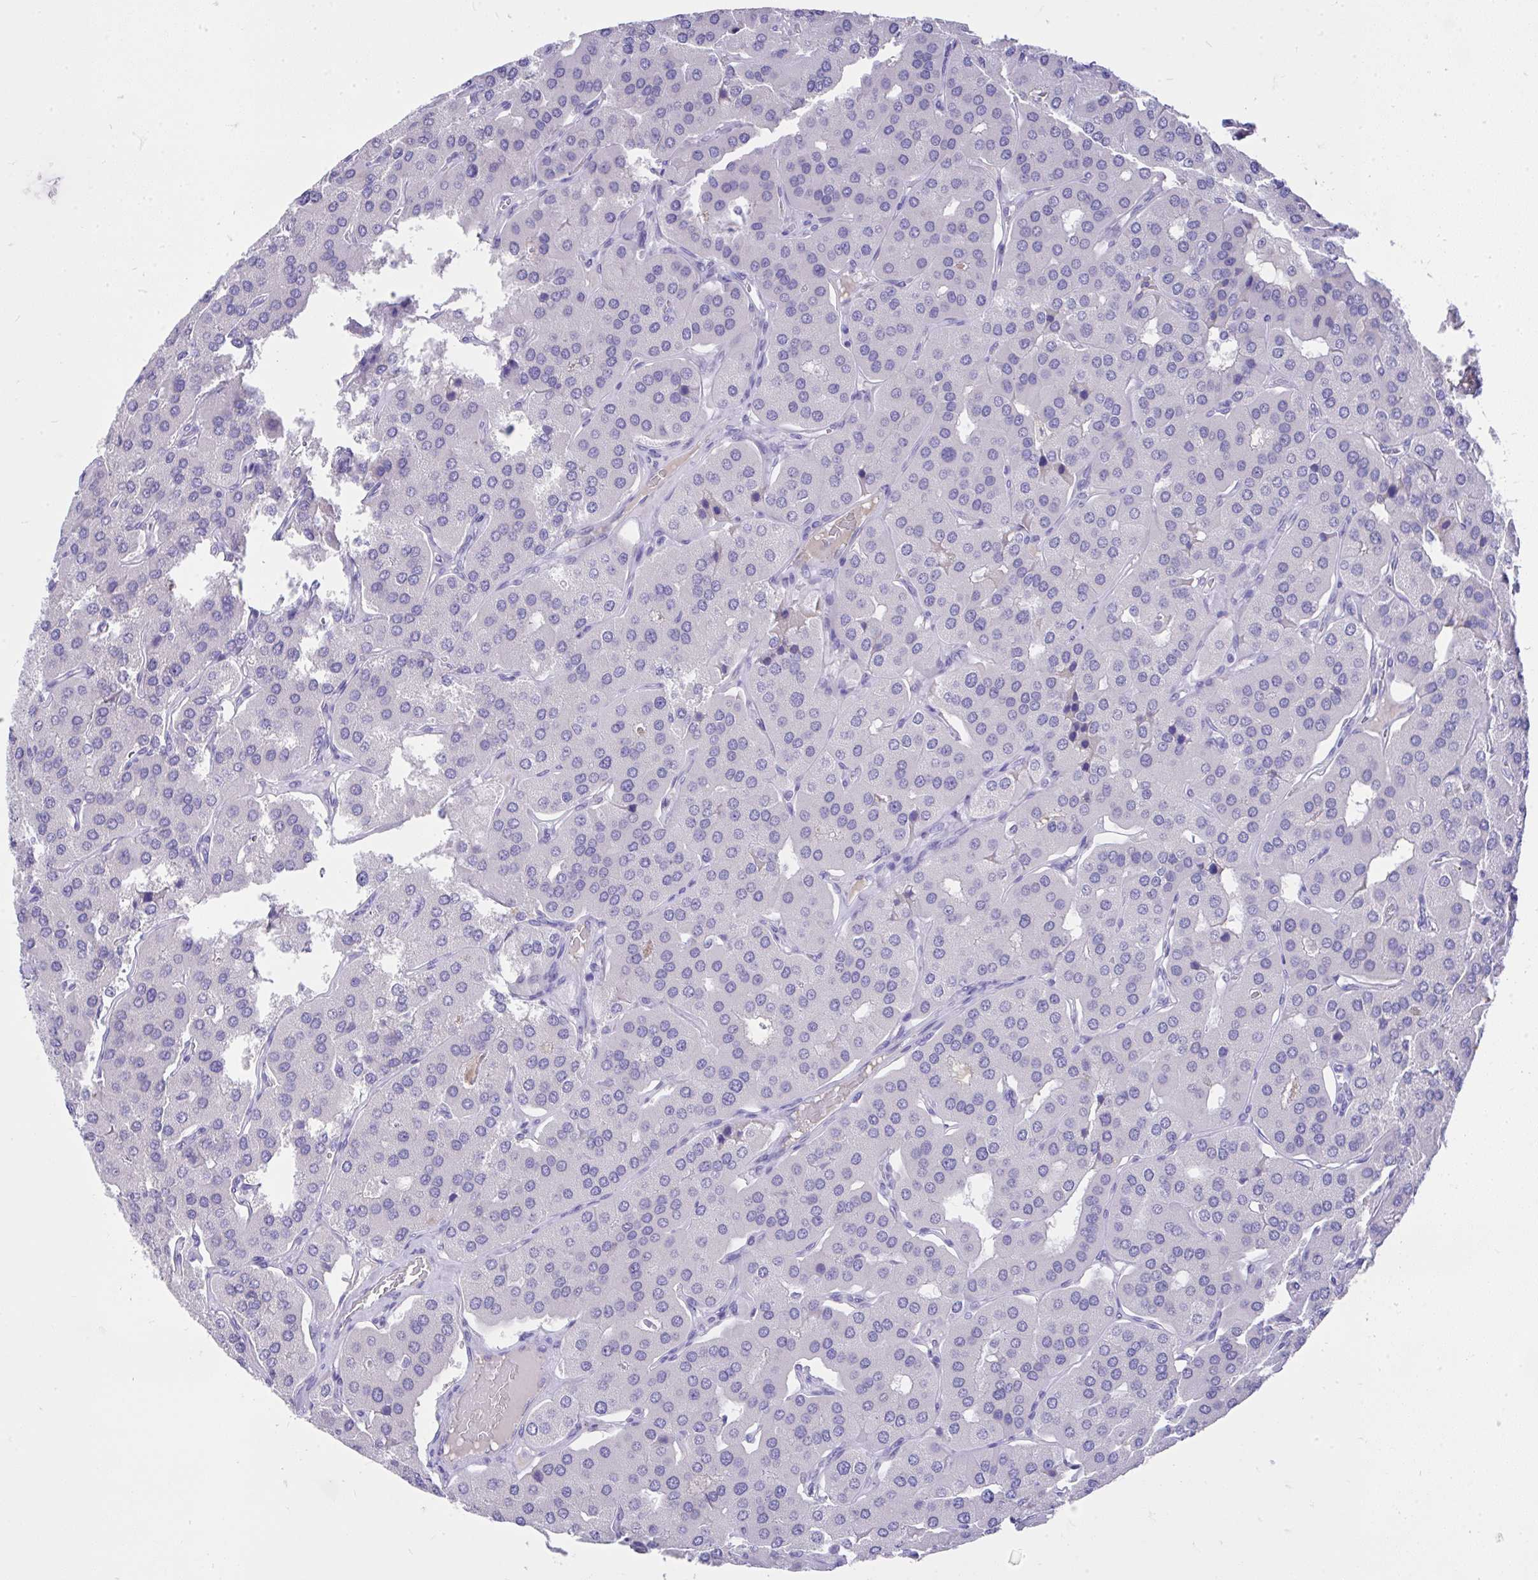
{"staining": {"intensity": "negative", "quantity": "none", "location": "none"}, "tissue": "parathyroid gland", "cell_type": "Glandular cells", "image_type": "normal", "snomed": [{"axis": "morphology", "description": "Normal tissue, NOS"}, {"axis": "morphology", "description": "Adenoma, NOS"}, {"axis": "topography", "description": "Parathyroid gland"}], "caption": "IHC of unremarkable human parathyroid gland displays no staining in glandular cells. Nuclei are stained in blue.", "gene": "MS4A12", "patient": {"sex": "female", "age": 86}}